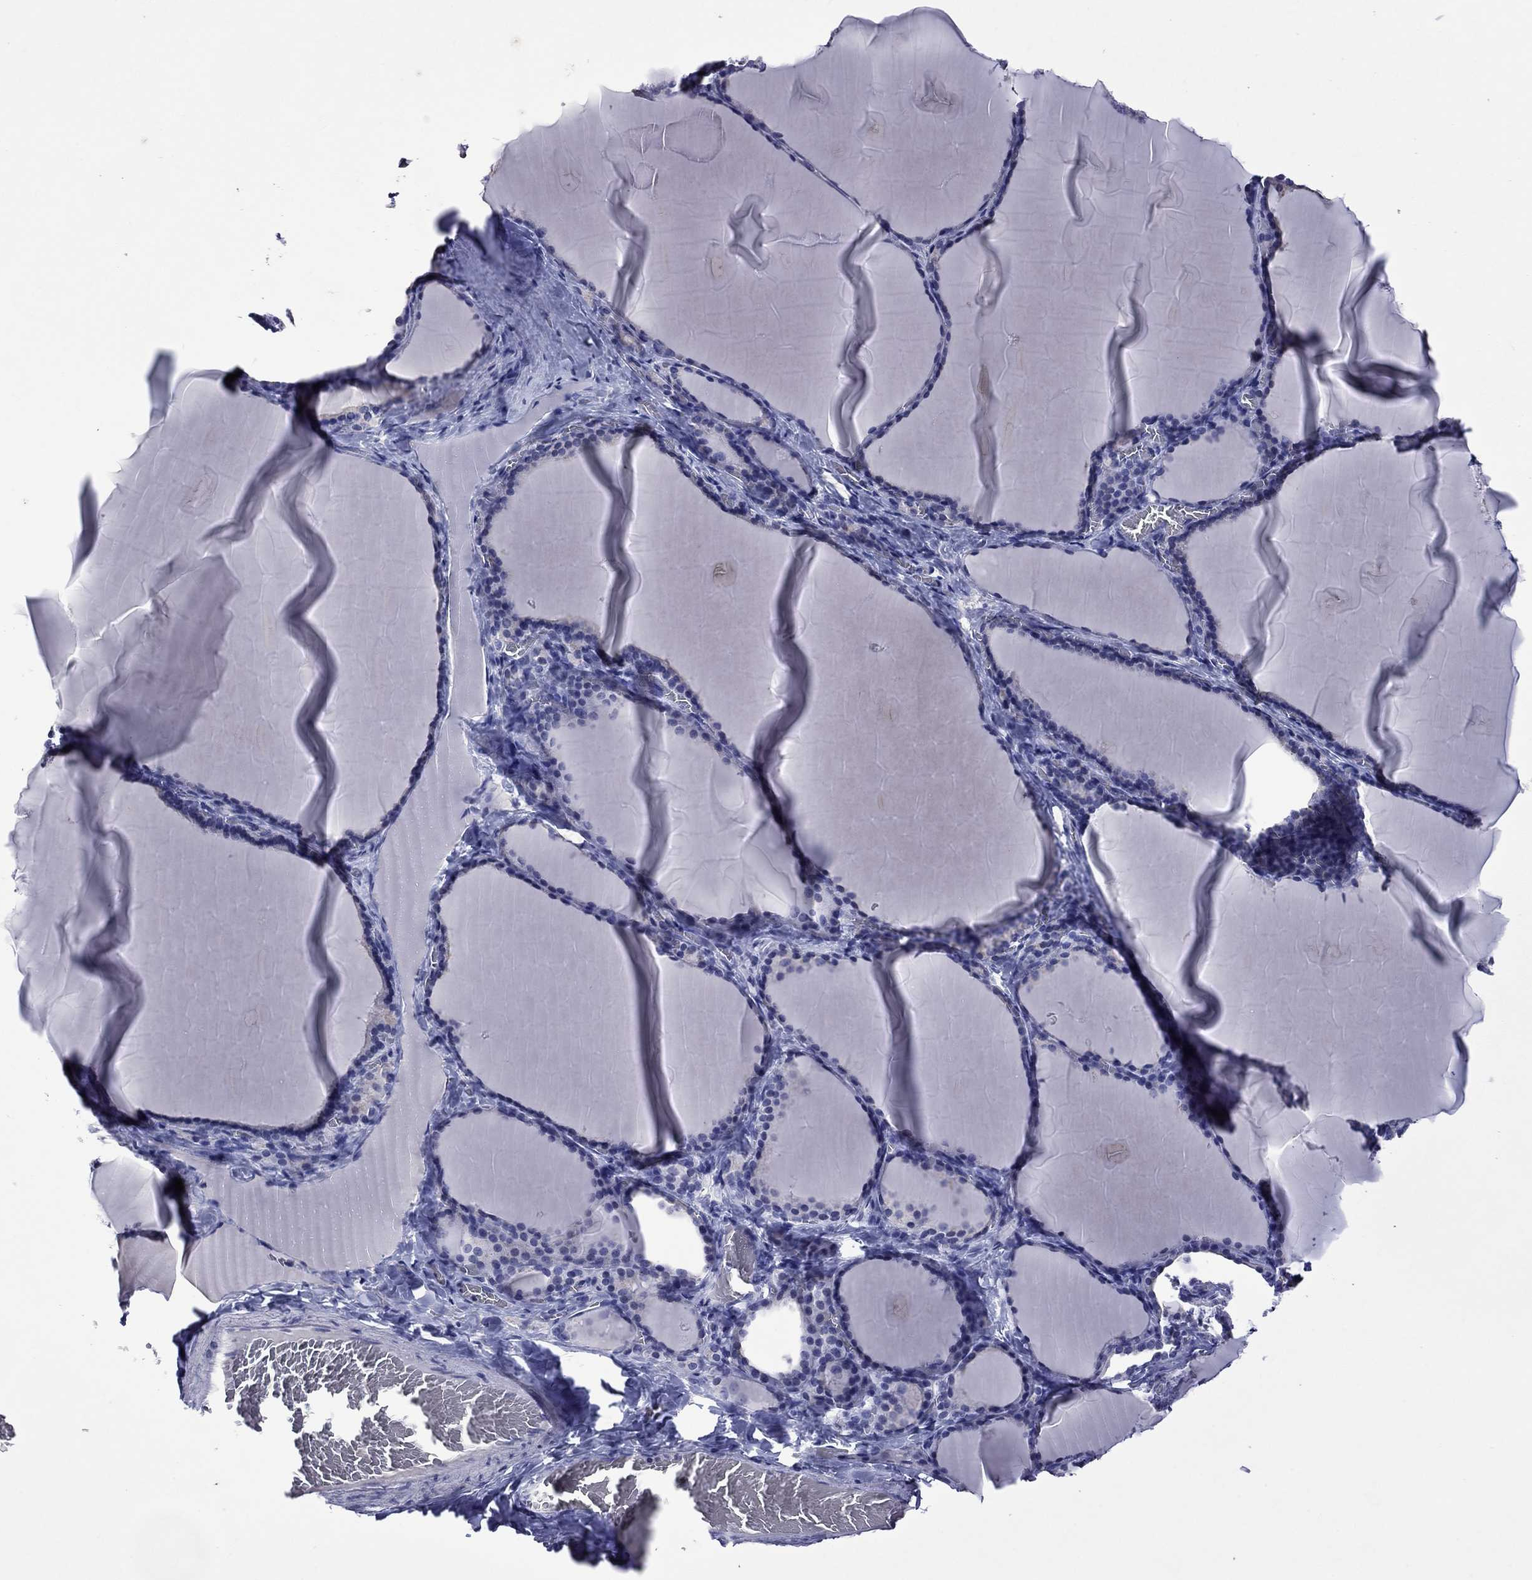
{"staining": {"intensity": "negative", "quantity": "none", "location": "none"}, "tissue": "thyroid gland", "cell_type": "Glandular cells", "image_type": "normal", "snomed": [{"axis": "morphology", "description": "Normal tissue, NOS"}, {"axis": "morphology", "description": "Hyperplasia, NOS"}, {"axis": "topography", "description": "Thyroid gland"}], "caption": "This is an IHC histopathology image of normal thyroid gland. There is no expression in glandular cells.", "gene": "PIWIL1", "patient": {"sex": "female", "age": 27}}